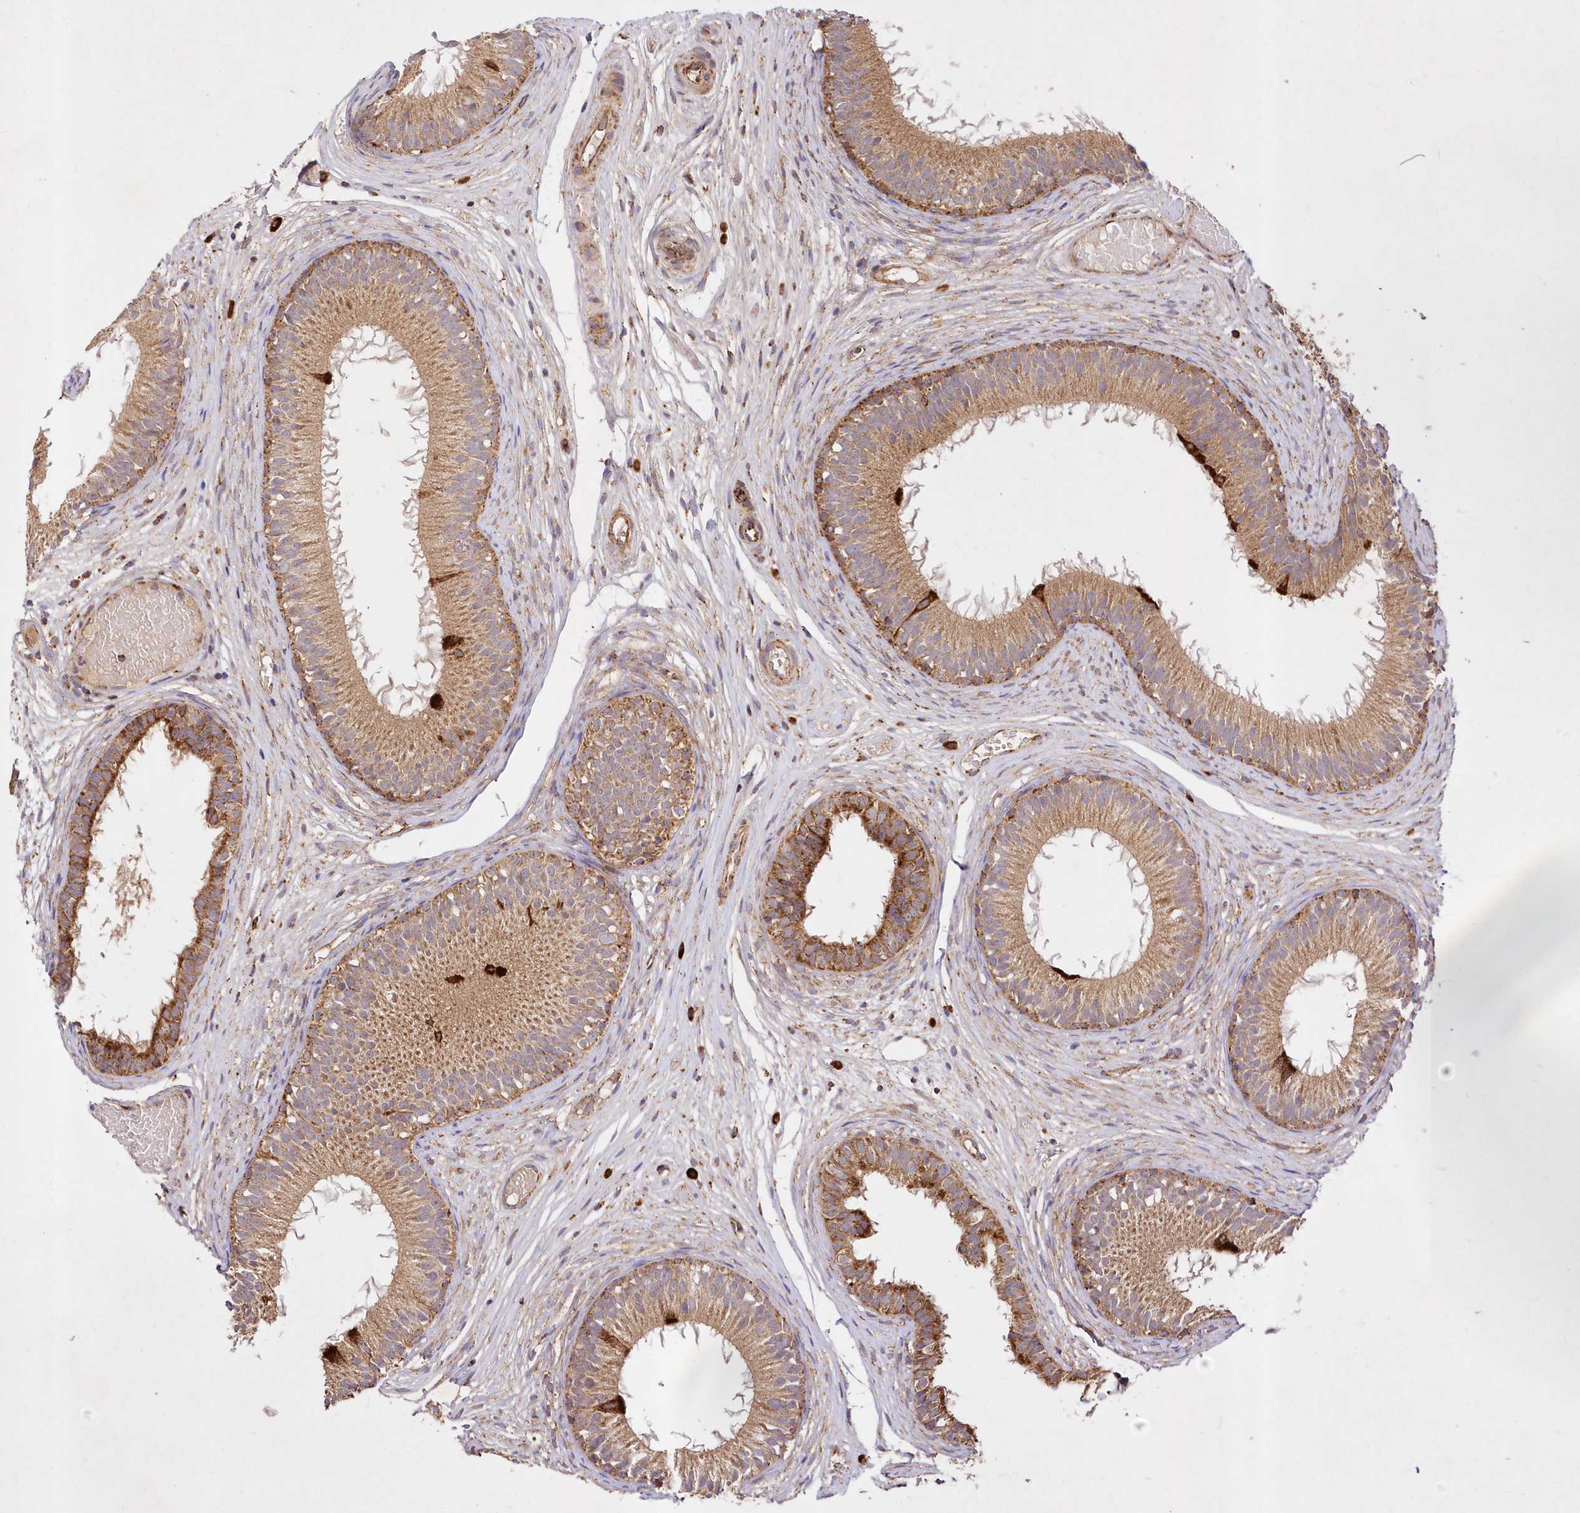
{"staining": {"intensity": "moderate", "quantity": ">75%", "location": "cytoplasmic/membranous"}, "tissue": "epididymis", "cell_type": "Glandular cells", "image_type": "normal", "snomed": [{"axis": "morphology", "description": "Normal tissue, NOS"}, {"axis": "morphology", "description": "Atrophy, NOS"}, {"axis": "topography", "description": "Testis"}, {"axis": "topography", "description": "Epididymis"}], "caption": "DAB (3,3'-diaminobenzidine) immunohistochemical staining of benign epididymis exhibits moderate cytoplasmic/membranous protein positivity in approximately >75% of glandular cells.", "gene": "ASNSD1", "patient": {"sex": "male", "age": 18}}